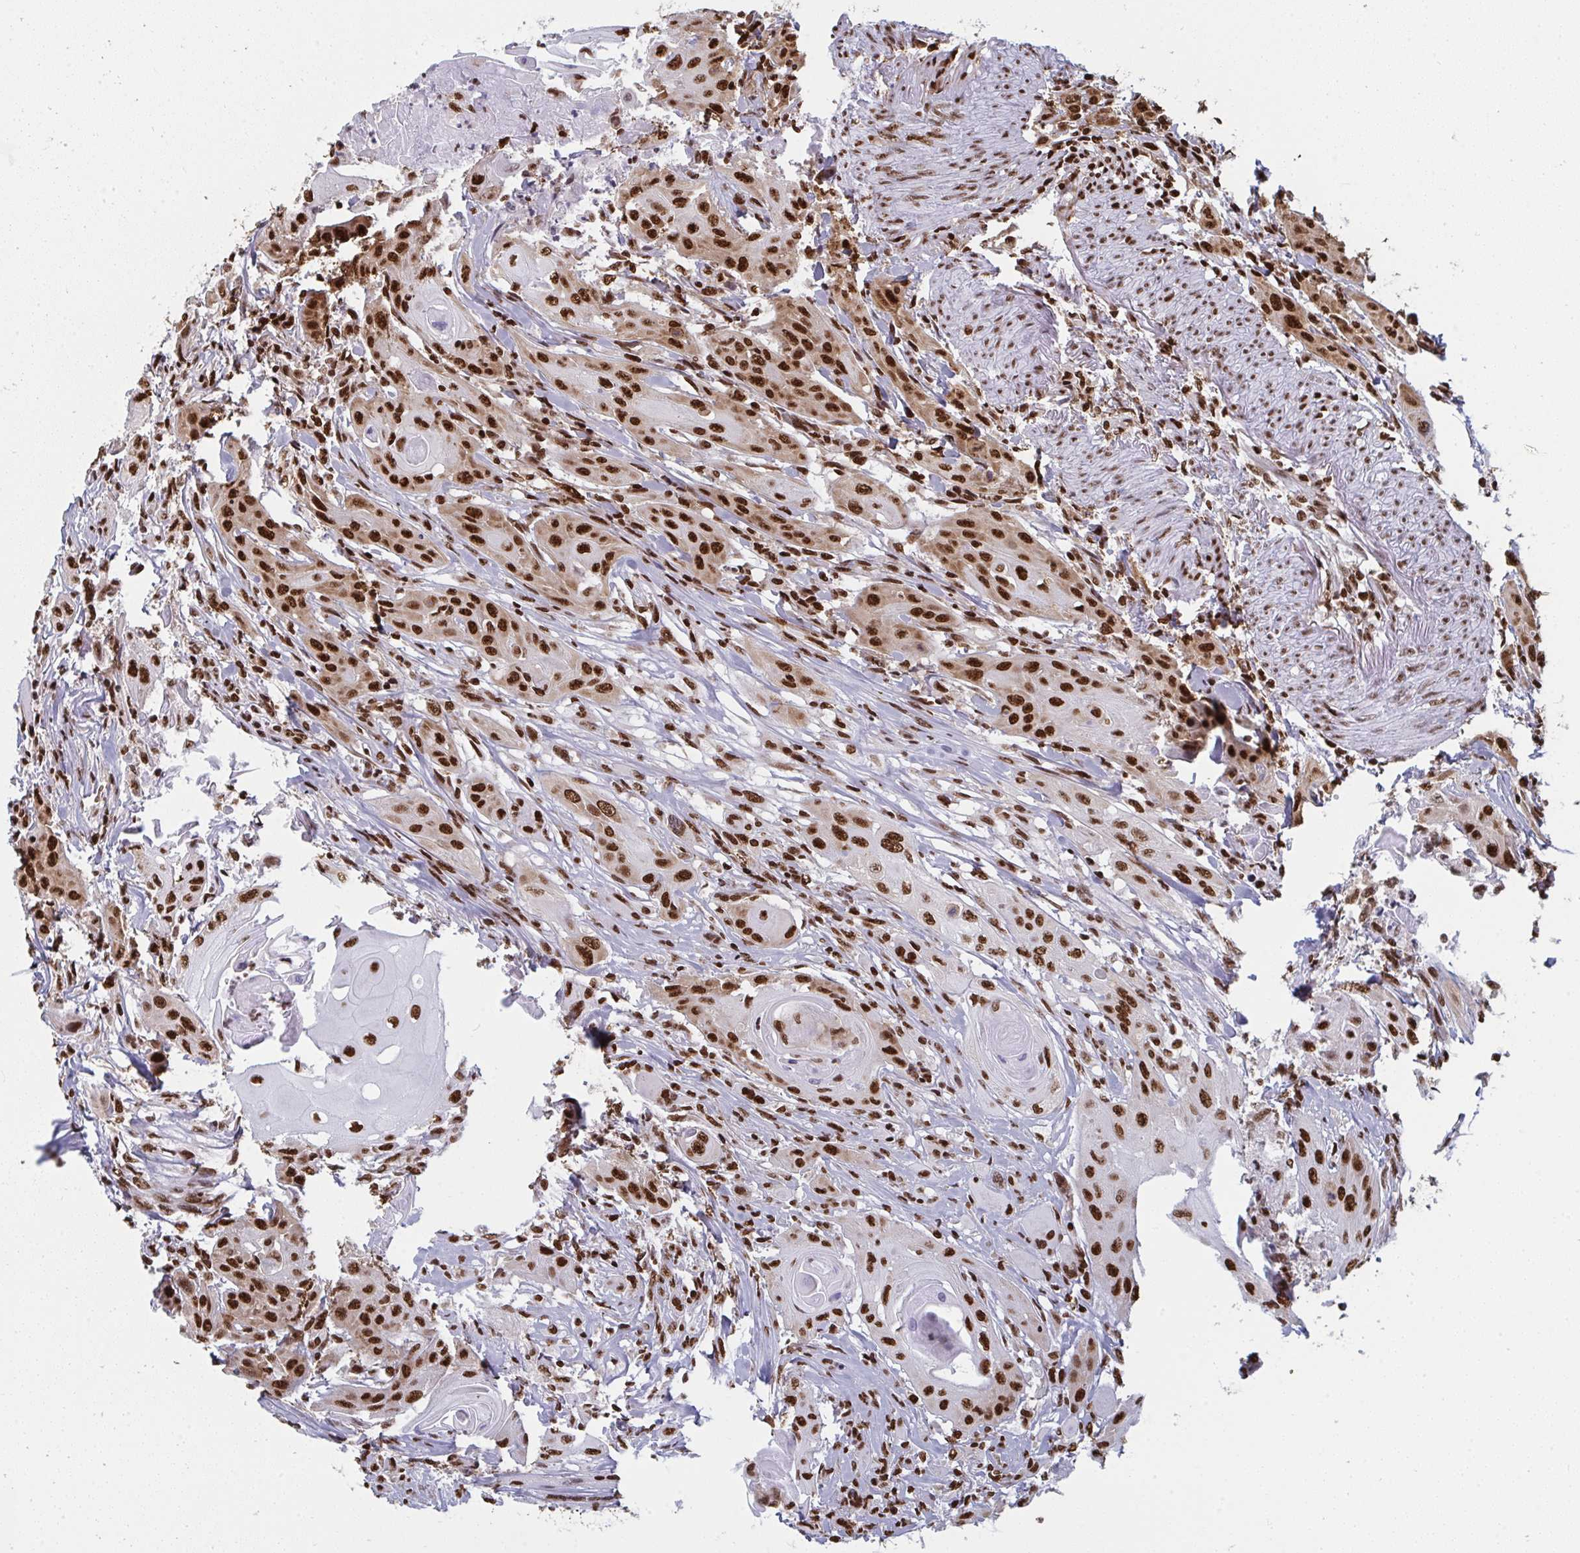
{"staining": {"intensity": "strong", "quantity": ">75%", "location": "nuclear"}, "tissue": "head and neck cancer", "cell_type": "Tumor cells", "image_type": "cancer", "snomed": [{"axis": "morphology", "description": "Squamous cell carcinoma, NOS"}, {"axis": "topography", "description": "Oral tissue"}, {"axis": "topography", "description": "Head-Neck"}, {"axis": "topography", "description": "Neck, NOS"}], "caption": "The immunohistochemical stain highlights strong nuclear positivity in tumor cells of squamous cell carcinoma (head and neck) tissue. (DAB = brown stain, brightfield microscopy at high magnification).", "gene": "GAR1", "patient": {"sex": "female", "age": 55}}